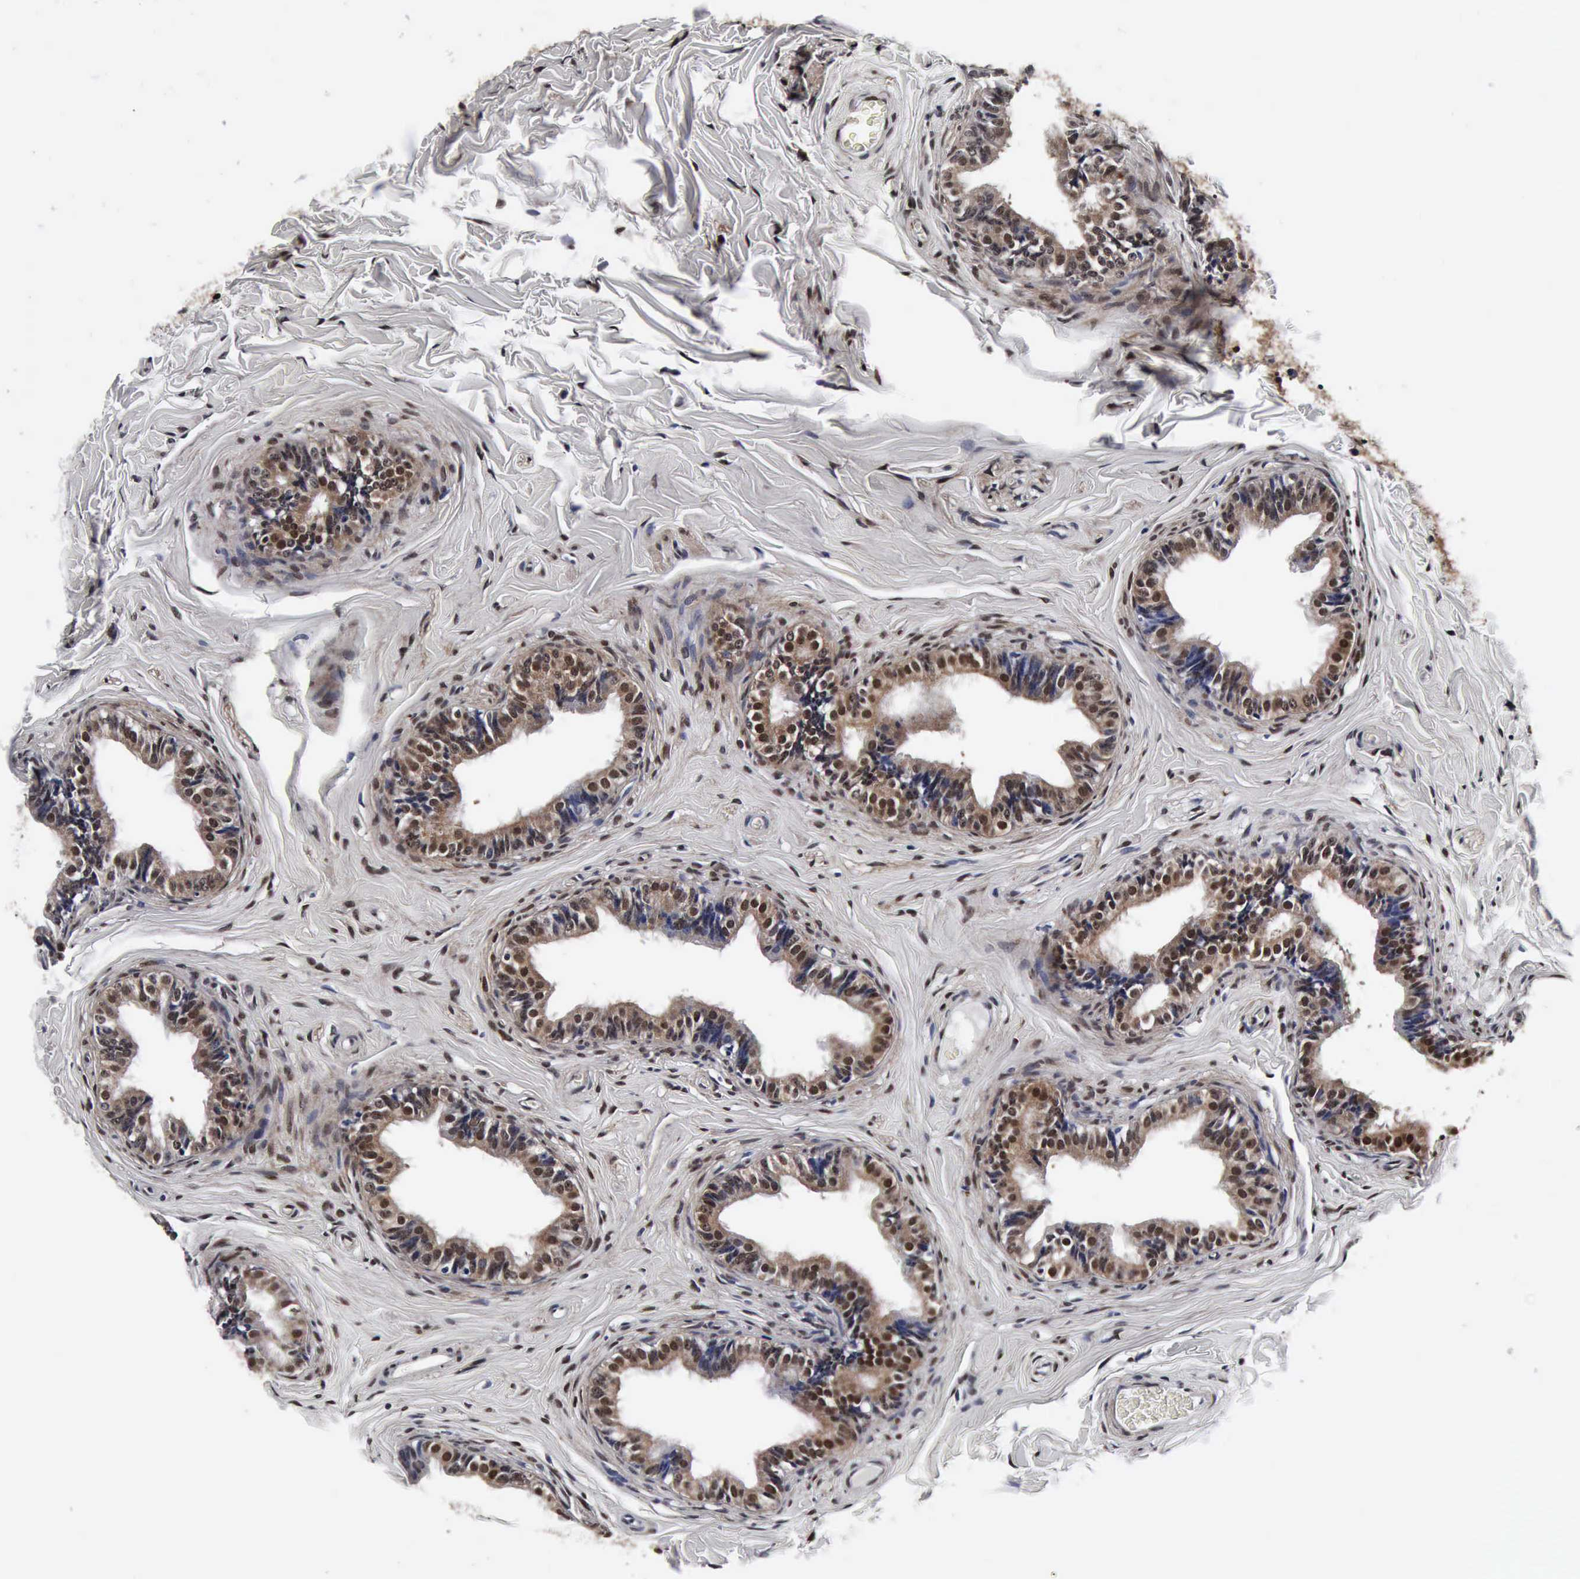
{"staining": {"intensity": "moderate", "quantity": ">75%", "location": "cytoplasmic/membranous,nuclear"}, "tissue": "epididymis", "cell_type": "Glandular cells", "image_type": "normal", "snomed": [{"axis": "morphology", "description": "Normal tissue, NOS"}, {"axis": "topography", "description": "Epididymis"}], "caption": "Human epididymis stained with a protein marker displays moderate staining in glandular cells.", "gene": "UBC", "patient": {"sex": "male", "age": 26}}